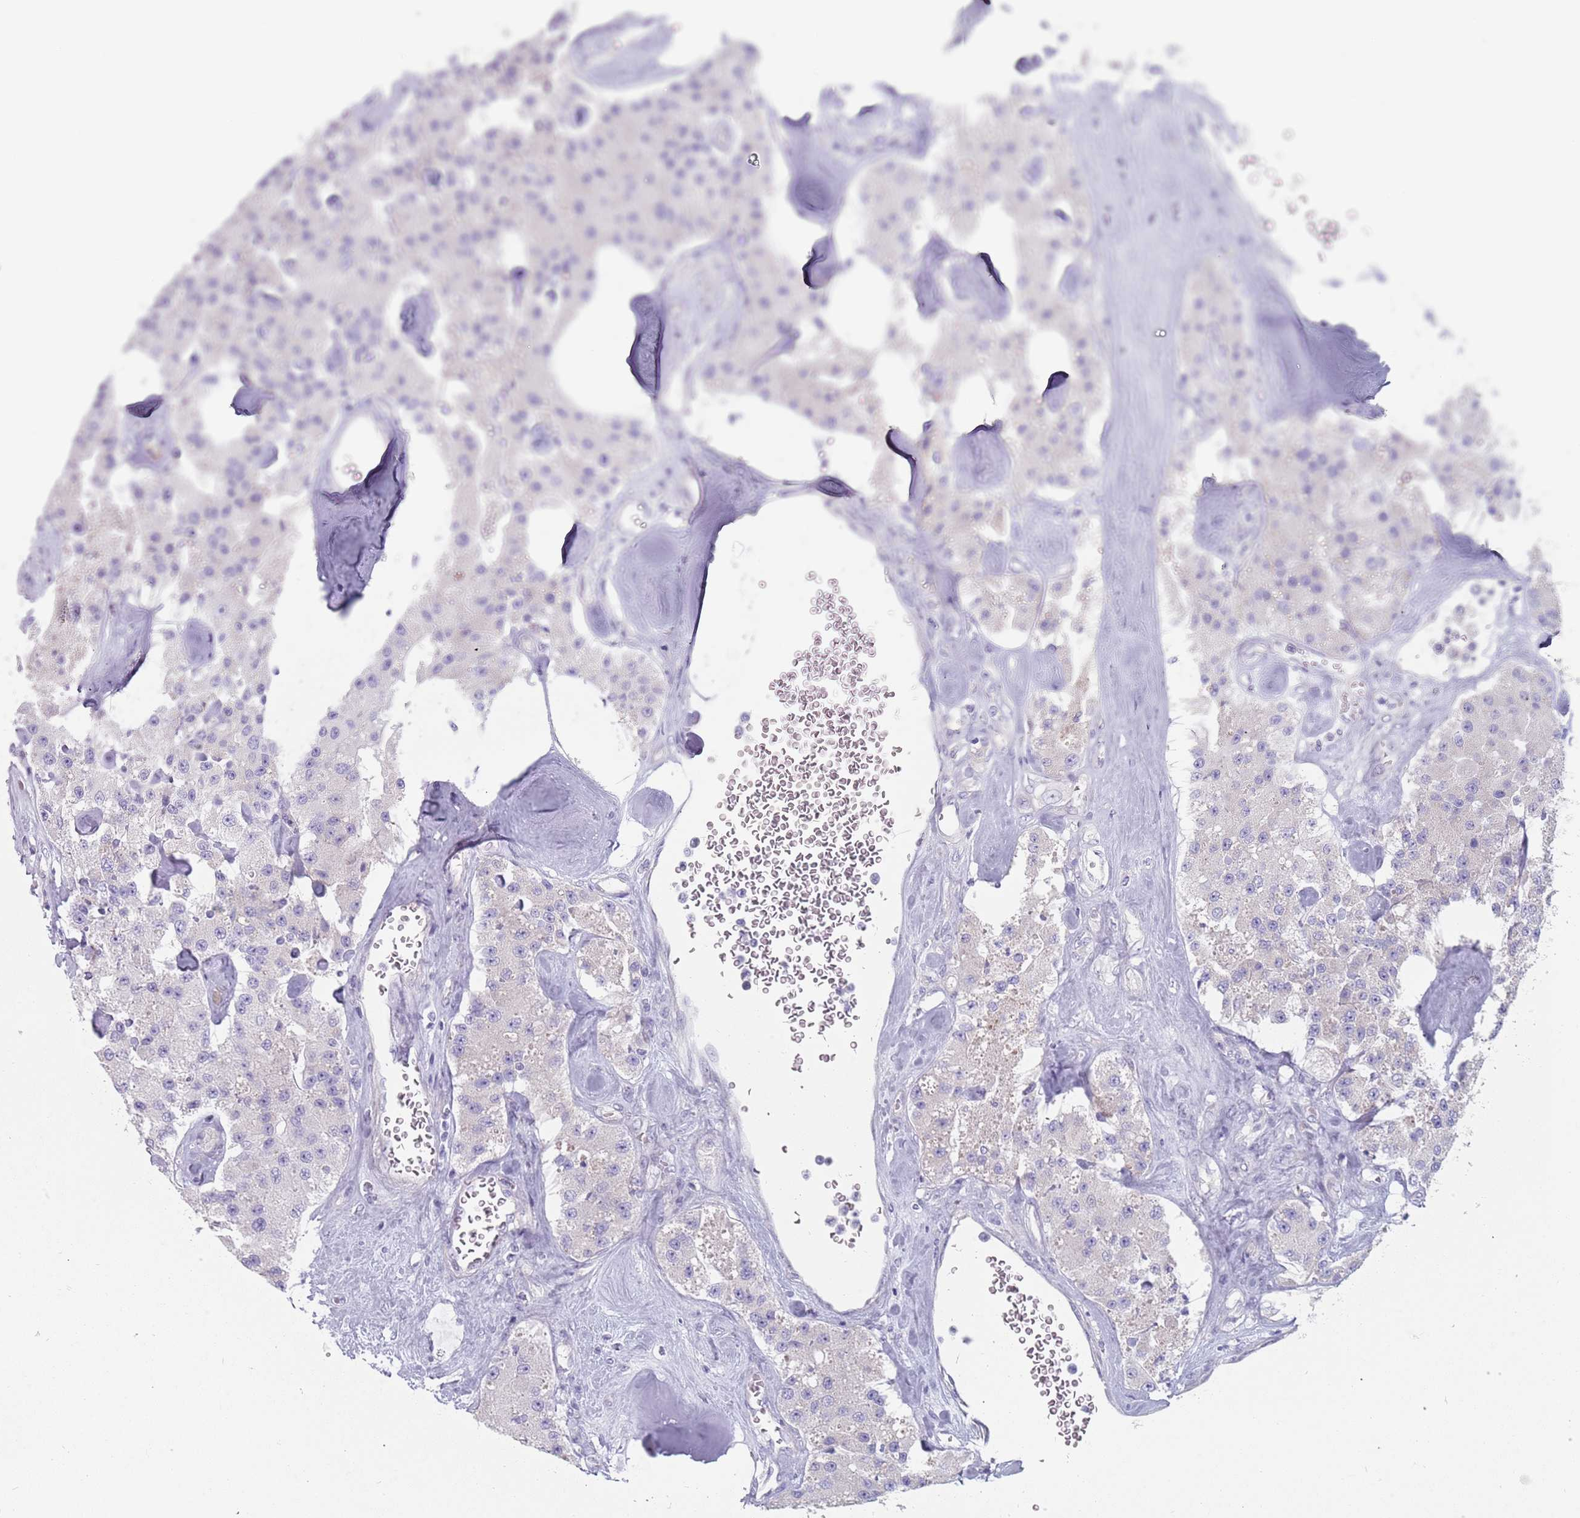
{"staining": {"intensity": "negative", "quantity": "none", "location": "none"}, "tissue": "carcinoid", "cell_type": "Tumor cells", "image_type": "cancer", "snomed": [{"axis": "morphology", "description": "Carcinoid, malignant, NOS"}, {"axis": "topography", "description": "Pancreas"}], "caption": "Immunohistochemistry (IHC) micrograph of human carcinoid (malignant) stained for a protein (brown), which exhibits no expression in tumor cells.", "gene": "DDX4", "patient": {"sex": "male", "age": 41}}